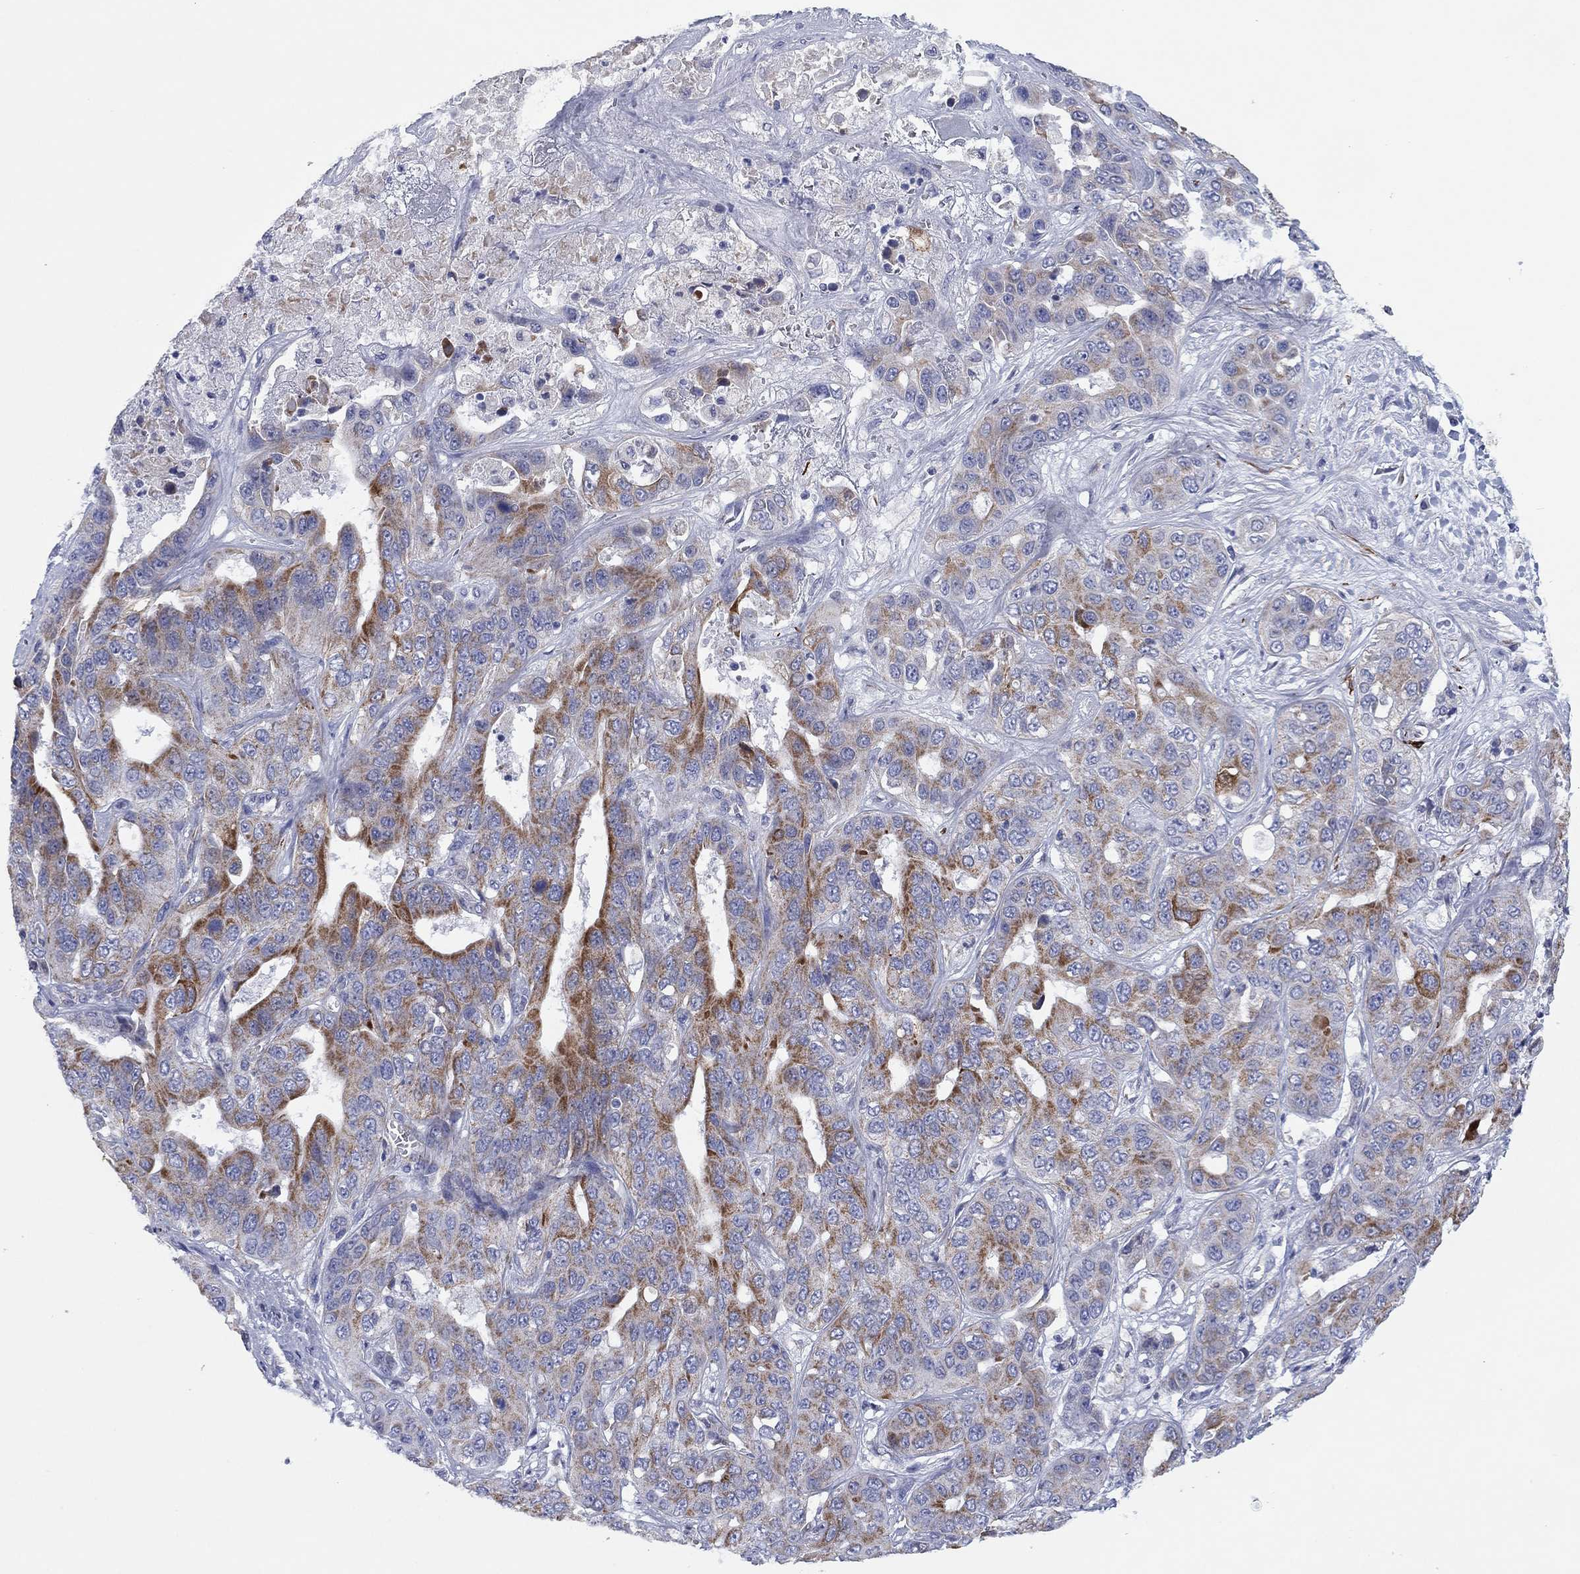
{"staining": {"intensity": "strong", "quantity": "<25%", "location": "cytoplasmic/membranous"}, "tissue": "liver cancer", "cell_type": "Tumor cells", "image_type": "cancer", "snomed": [{"axis": "morphology", "description": "Cholangiocarcinoma"}, {"axis": "topography", "description": "Liver"}], "caption": "Immunohistochemistry image of neoplastic tissue: liver cancer stained using immunohistochemistry (IHC) shows medium levels of strong protein expression localized specifically in the cytoplasmic/membranous of tumor cells, appearing as a cytoplasmic/membranous brown color.", "gene": "MGST3", "patient": {"sex": "female", "age": 52}}